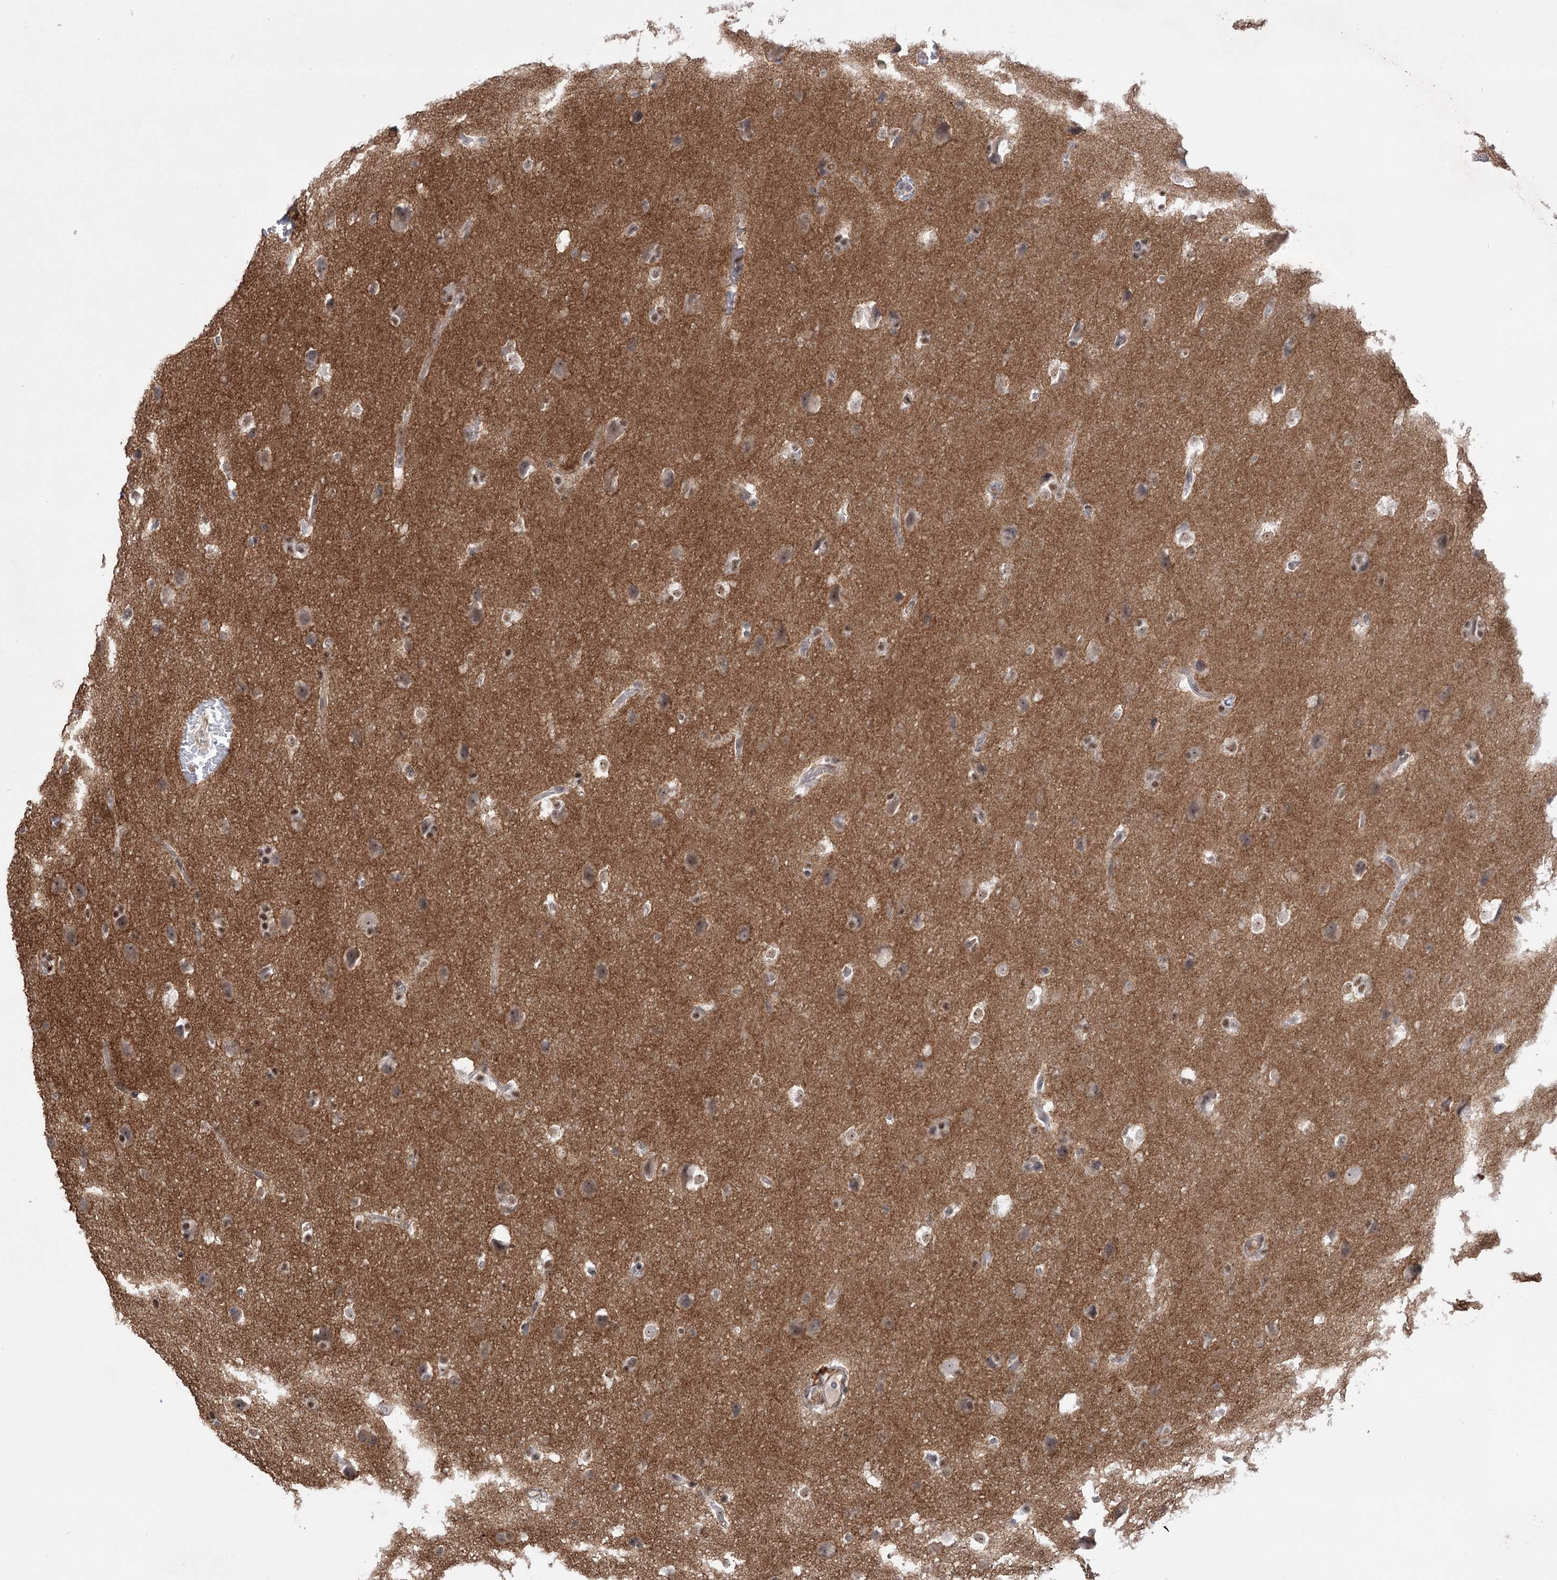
{"staining": {"intensity": "negative", "quantity": "none", "location": "none"}, "tissue": "glioma", "cell_type": "Tumor cells", "image_type": "cancer", "snomed": [{"axis": "morphology", "description": "Glioma, malignant, Low grade"}, {"axis": "topography", "description": "Brain"}], "caption": "Photomicrograph shows no protein staining in tumor cells of malignant low-grade glioma tissue. The staining was performed using DAB to visualize the protein expression in brown, while the nuclei were stained in blue with hematoxylin (Magnification: 20x).", "gene": "ZSCAN23", "patient": {"sex": "female", "age": 37}}